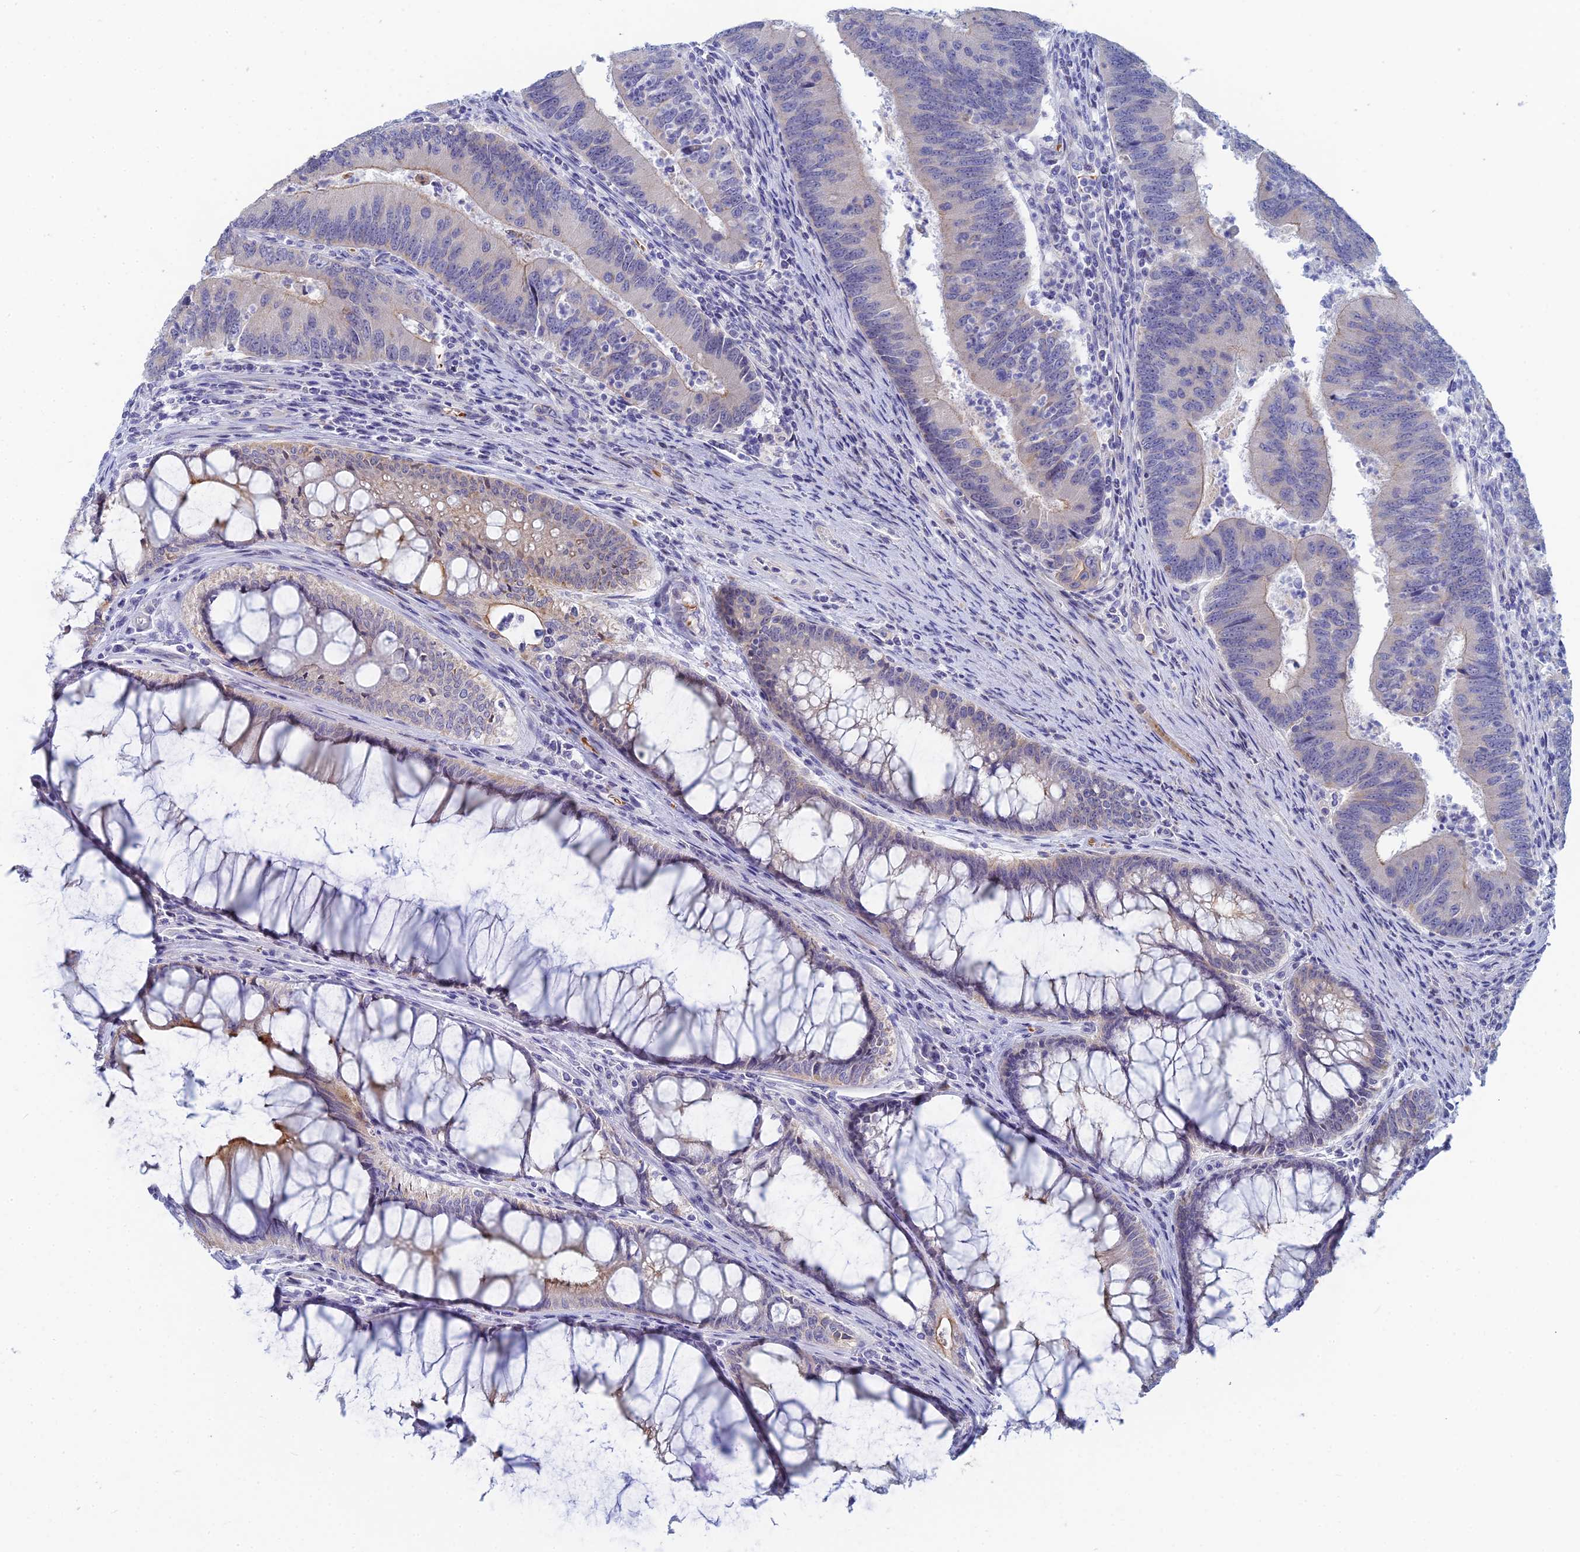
{"staining": {"intensity": "negative", "quantity": "none", "location": "none"}, "tissue": "colorectal cancer", "cell_type": "Tumor cells", "image_type": "cancer", "snomed": [{"axis": "morphology", "description": "Adenocarcinoma, NOS"}, {"axis": "topography", "description": "Colon"}], "caption": "Immunohistochemistry micrograph of human colorectal cancer stained for a protein (brown), which displays no positivity in tumor cells.", "gene": "GIPC1", "patient": {"sex": "female", "age": 67}}